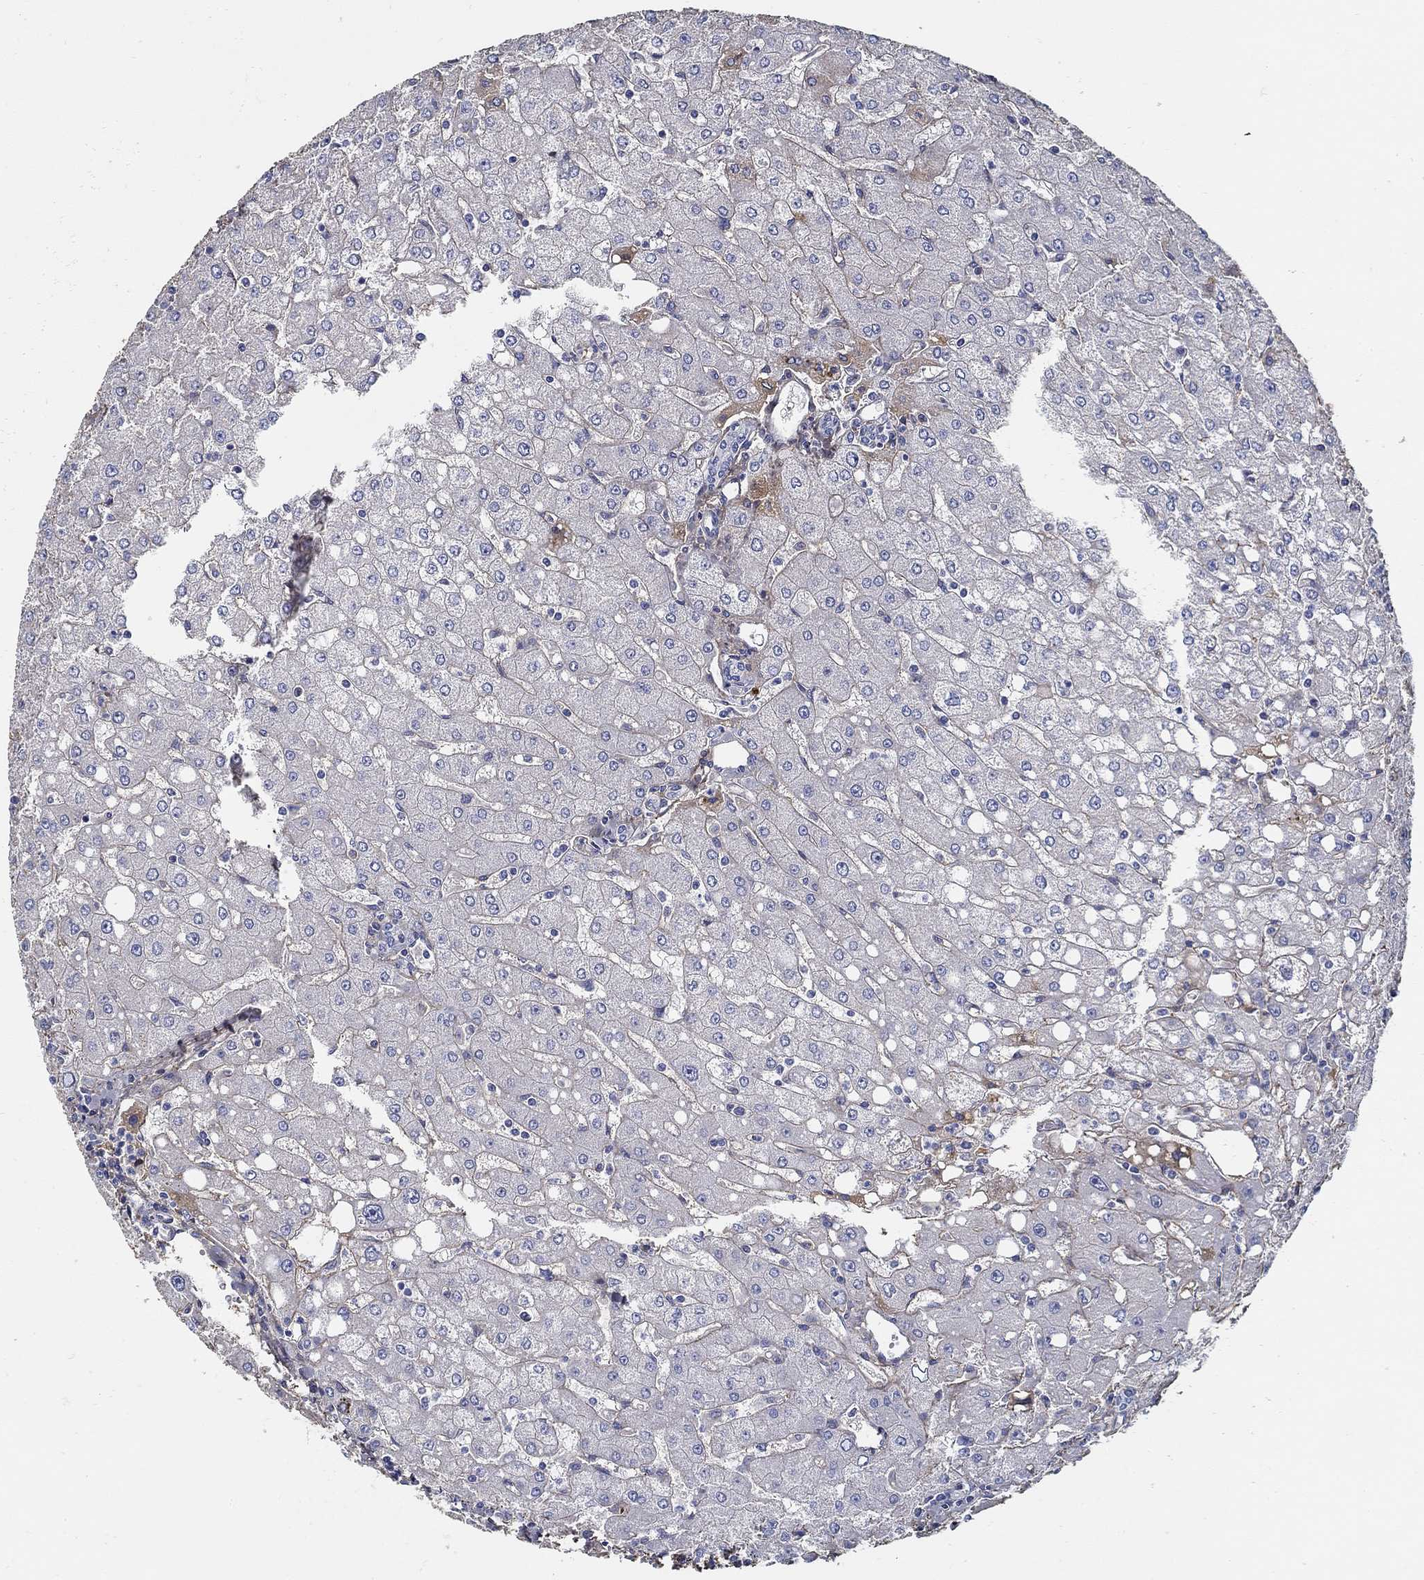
{"staining": {"intensity": "negative", "quantity": "none", "location": "none"}, "tissue": "liver", "cell_type": "Cholangiocytes", "image_type": "normal", "snomed": [{"axis": "morphology", "description": "Normal tissue, NOS"}, {"axis": "topography", "description": "Liver"}], "caption": "This is a photomicrograph of IHC staining of normal liver, which shows no positivity in cholangiocytes. (DAB immunohistochemistry (IHC) visualized using brightfield microscopy, high magnification).", "gene": "TGFBI", "patient": {"sex": "female", "age": 53}}